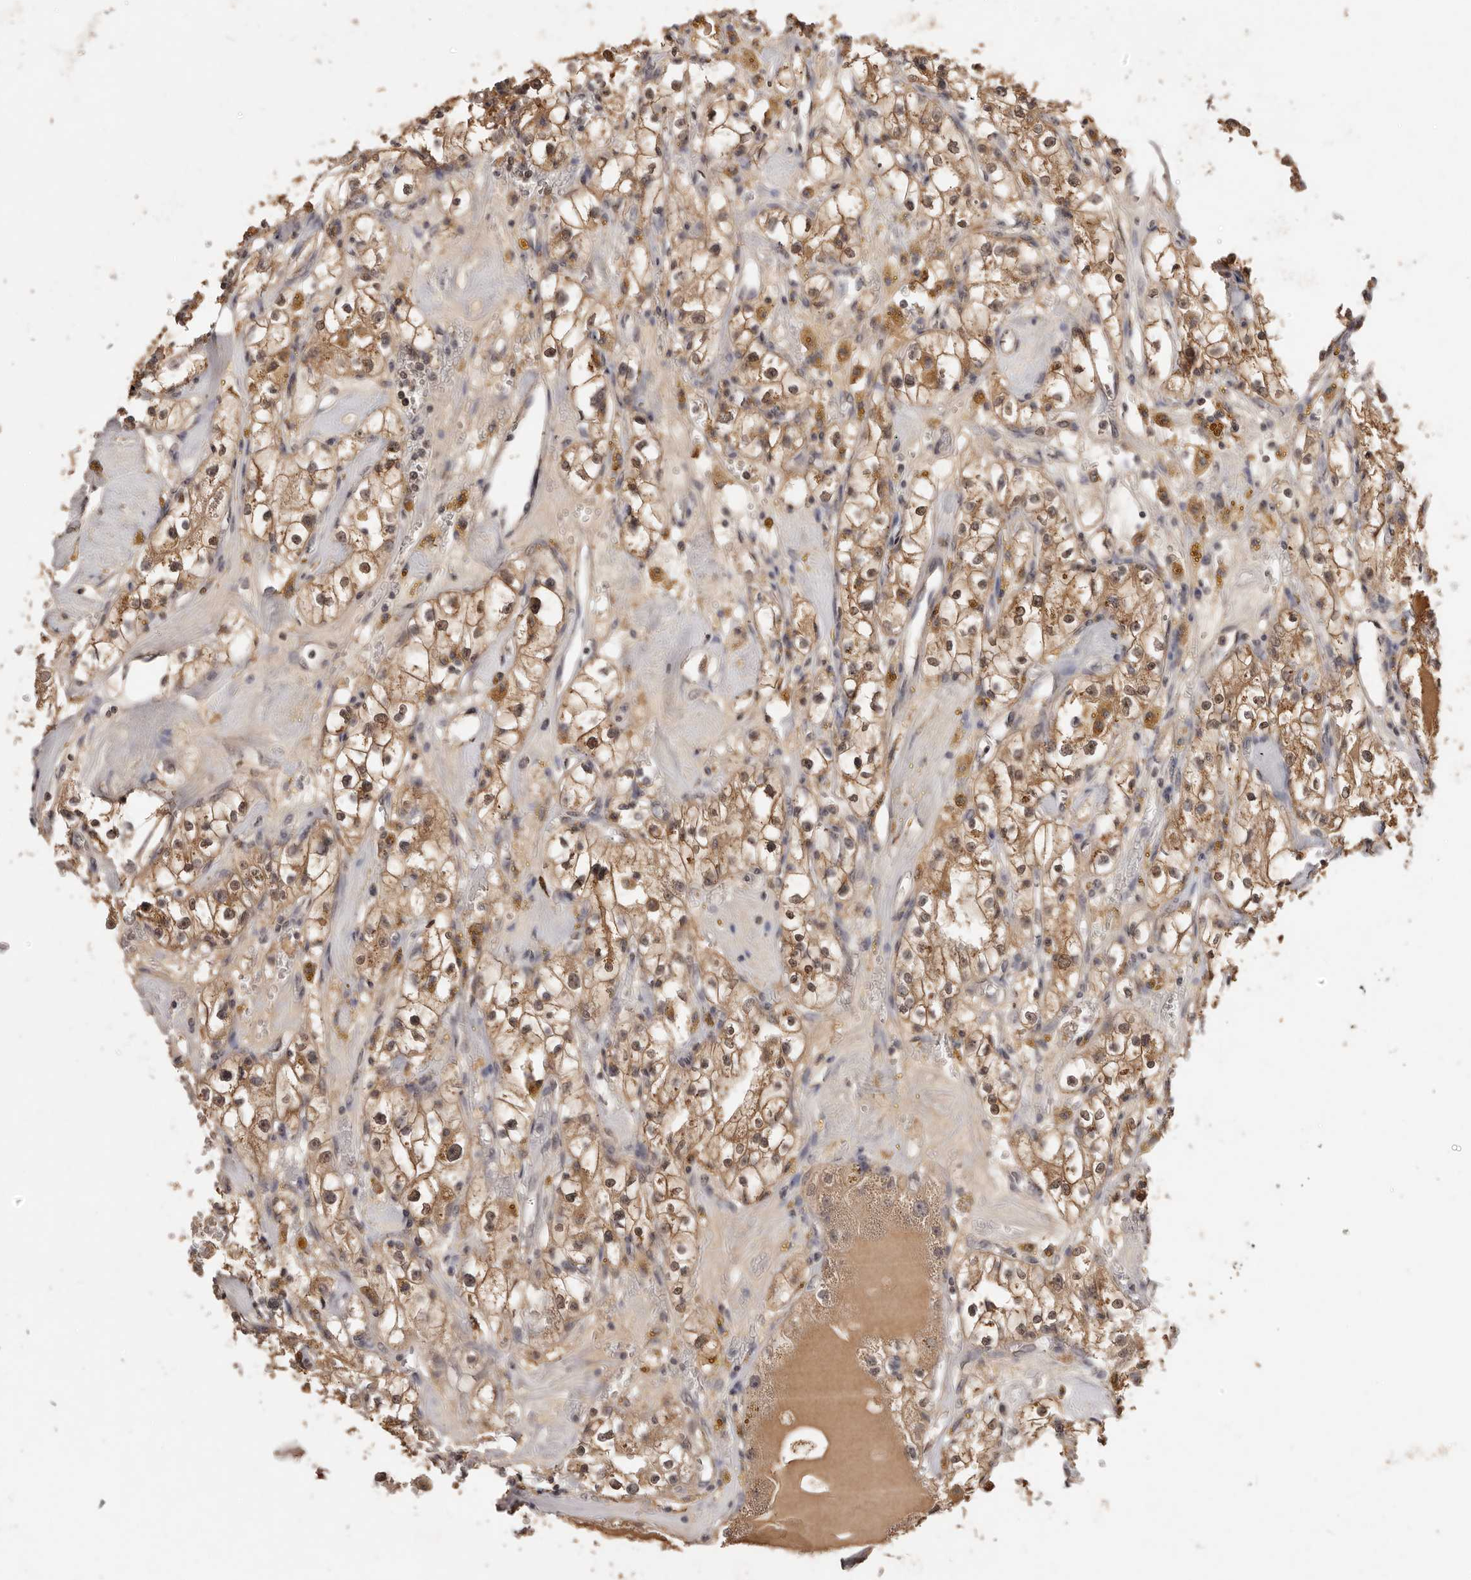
{"staining": {"intensity": "moderate", "quantity": ">75%", "location": "cytoplasmic/membranous,nuclear"}, "tissue": "renal cancer", "cell_type": "Tumor cells", "image_type": "cancer", "snomed": [{"axis": "morphology", "description": "Adenocarcinoma, NOS"}, {"axis": "topography", "description": "Kidney"}], "caption": "High-power microscopy captured an immunohistochemistry histopathology image of adenocarcinoma (renal), revealing moderate cytoplasmic/membranous and nuclear positivity in approximately >75% of tumor cells.", "gene": "TSPAN13", "patient": {"sex": "male", "age": 56}}